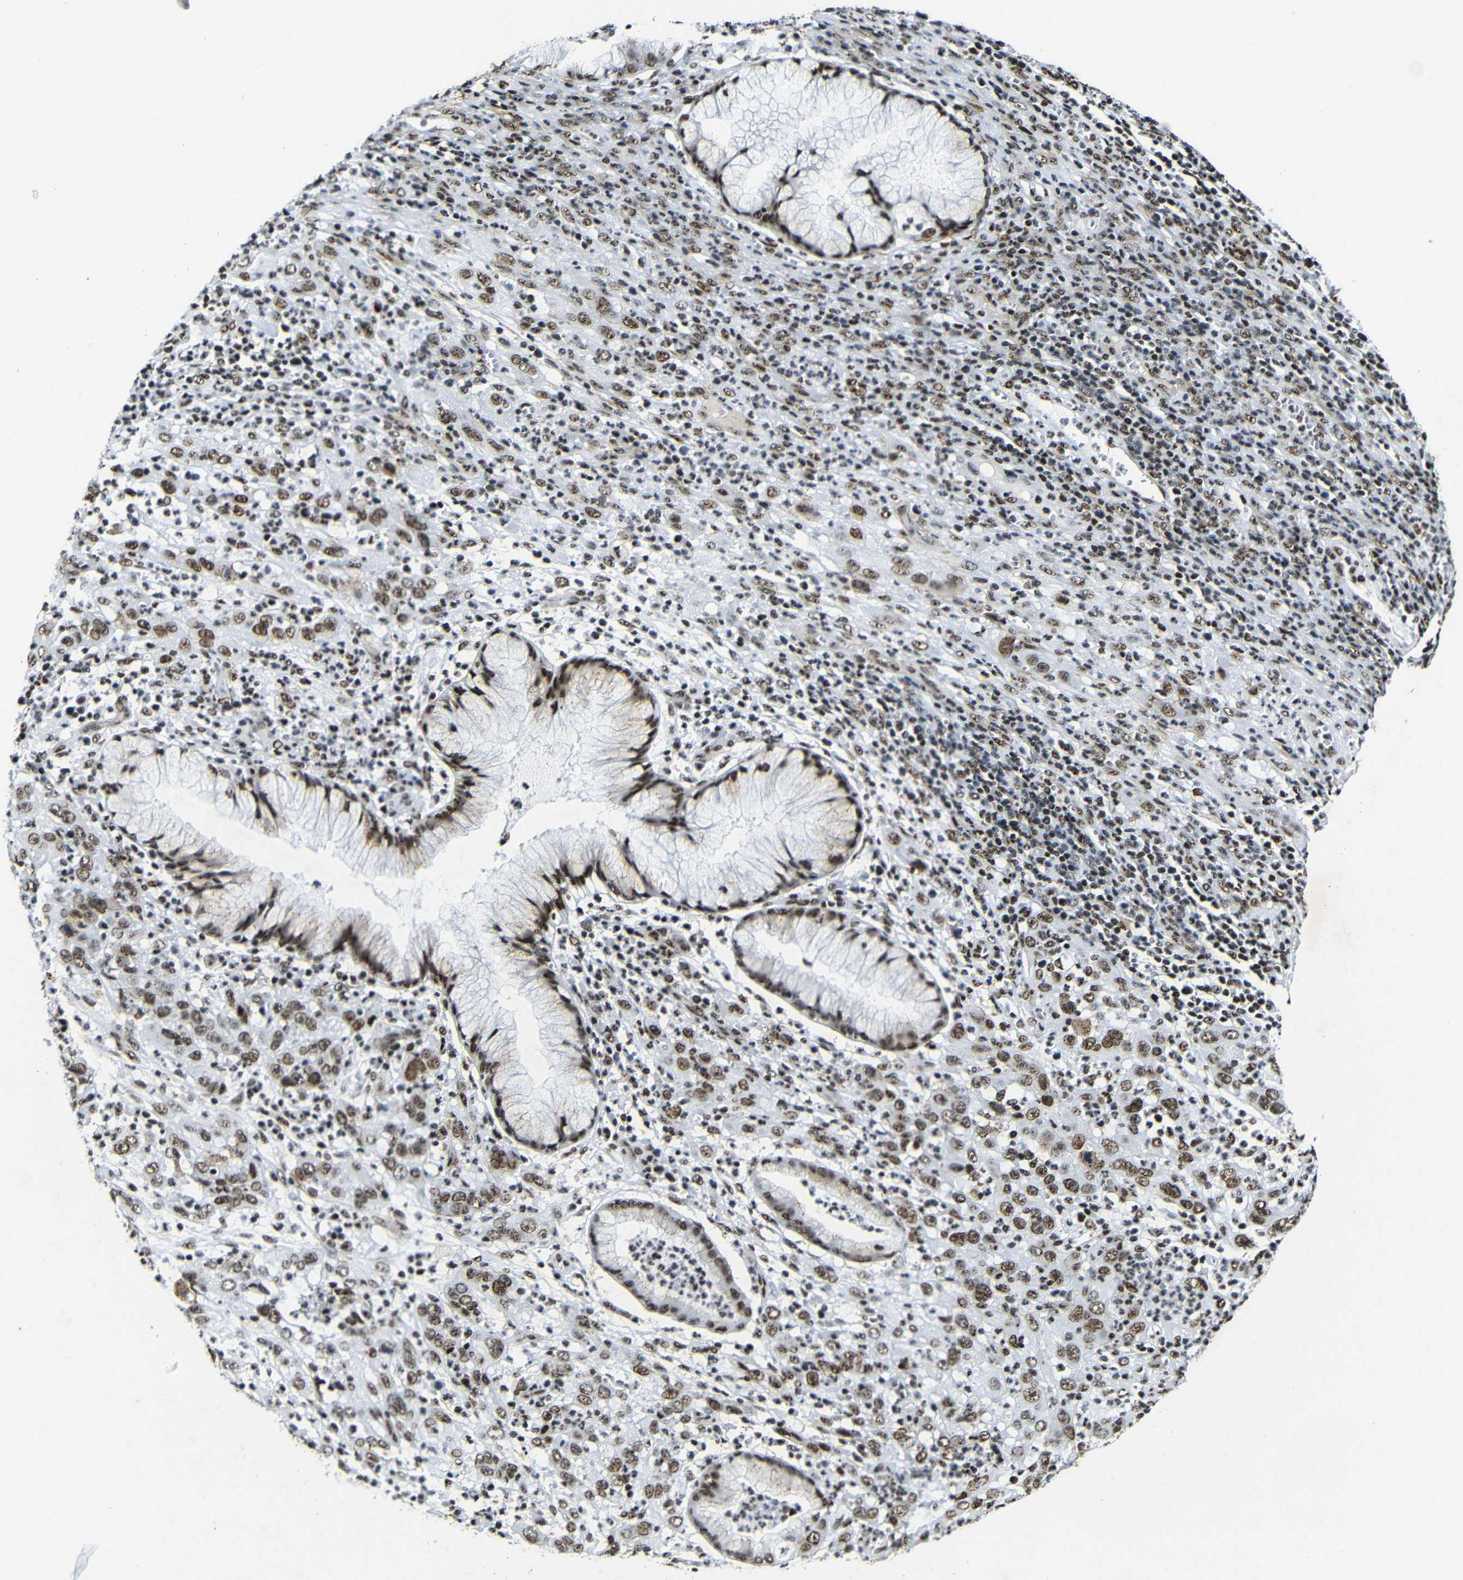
{"staining": {"intensity": "moderate", "quantity": ">75%", "location": "nuclear"}, "tissue": "cervical cancer", "cell_type": "Tumor cells", "image_type": "cancer", "snomed": [{"axis": "morphology", "description": "Squamous cell carcinoma, NOS"}, {"axis": "topography", "description": "Cervix"}], "caption": "Human cervical squamous cell carcinoma stained for a protein (brown) displays moderate nuclear positive expression in about >75% of tumor cells.", "gene": "SRSF1", "patient": {"sex": "female", "age": 32}}